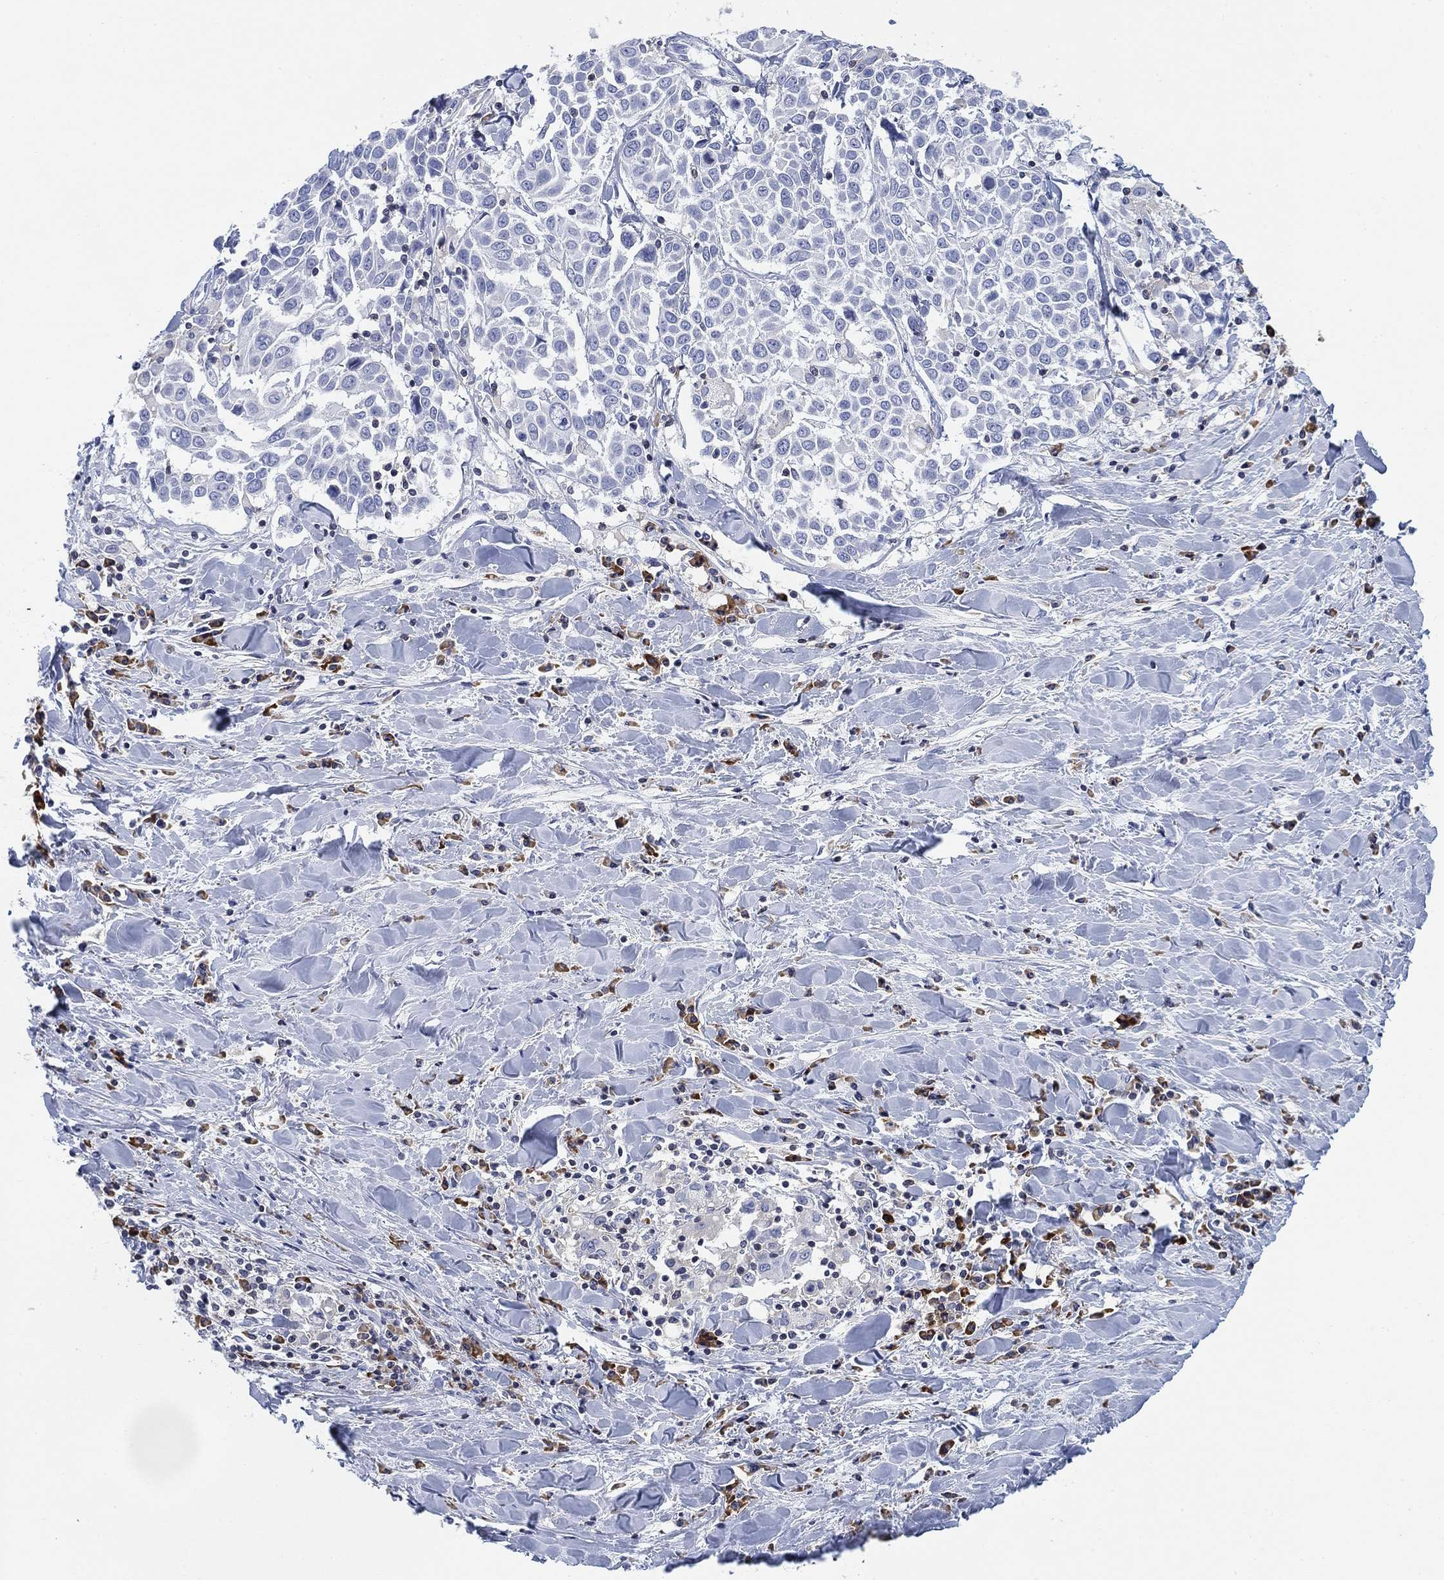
{"staining": {"intensity": "negative", "quantity": "none", "location": "none"}, "tissue": "lung cancer", "cell_type": "Tumor cells", "image_type": "cancer", "snomed": [{"axis": "morphology", "description": "Squamous cell carcinoma, NOS"}, {"axis": "topography", "description": "Lung"}], "caption": "Tumor cells are negative for brown protein staining in squamous cell carcinoma (lung).", "gene": "FYB1", "patient": {"sex": "male", "age": 57}}